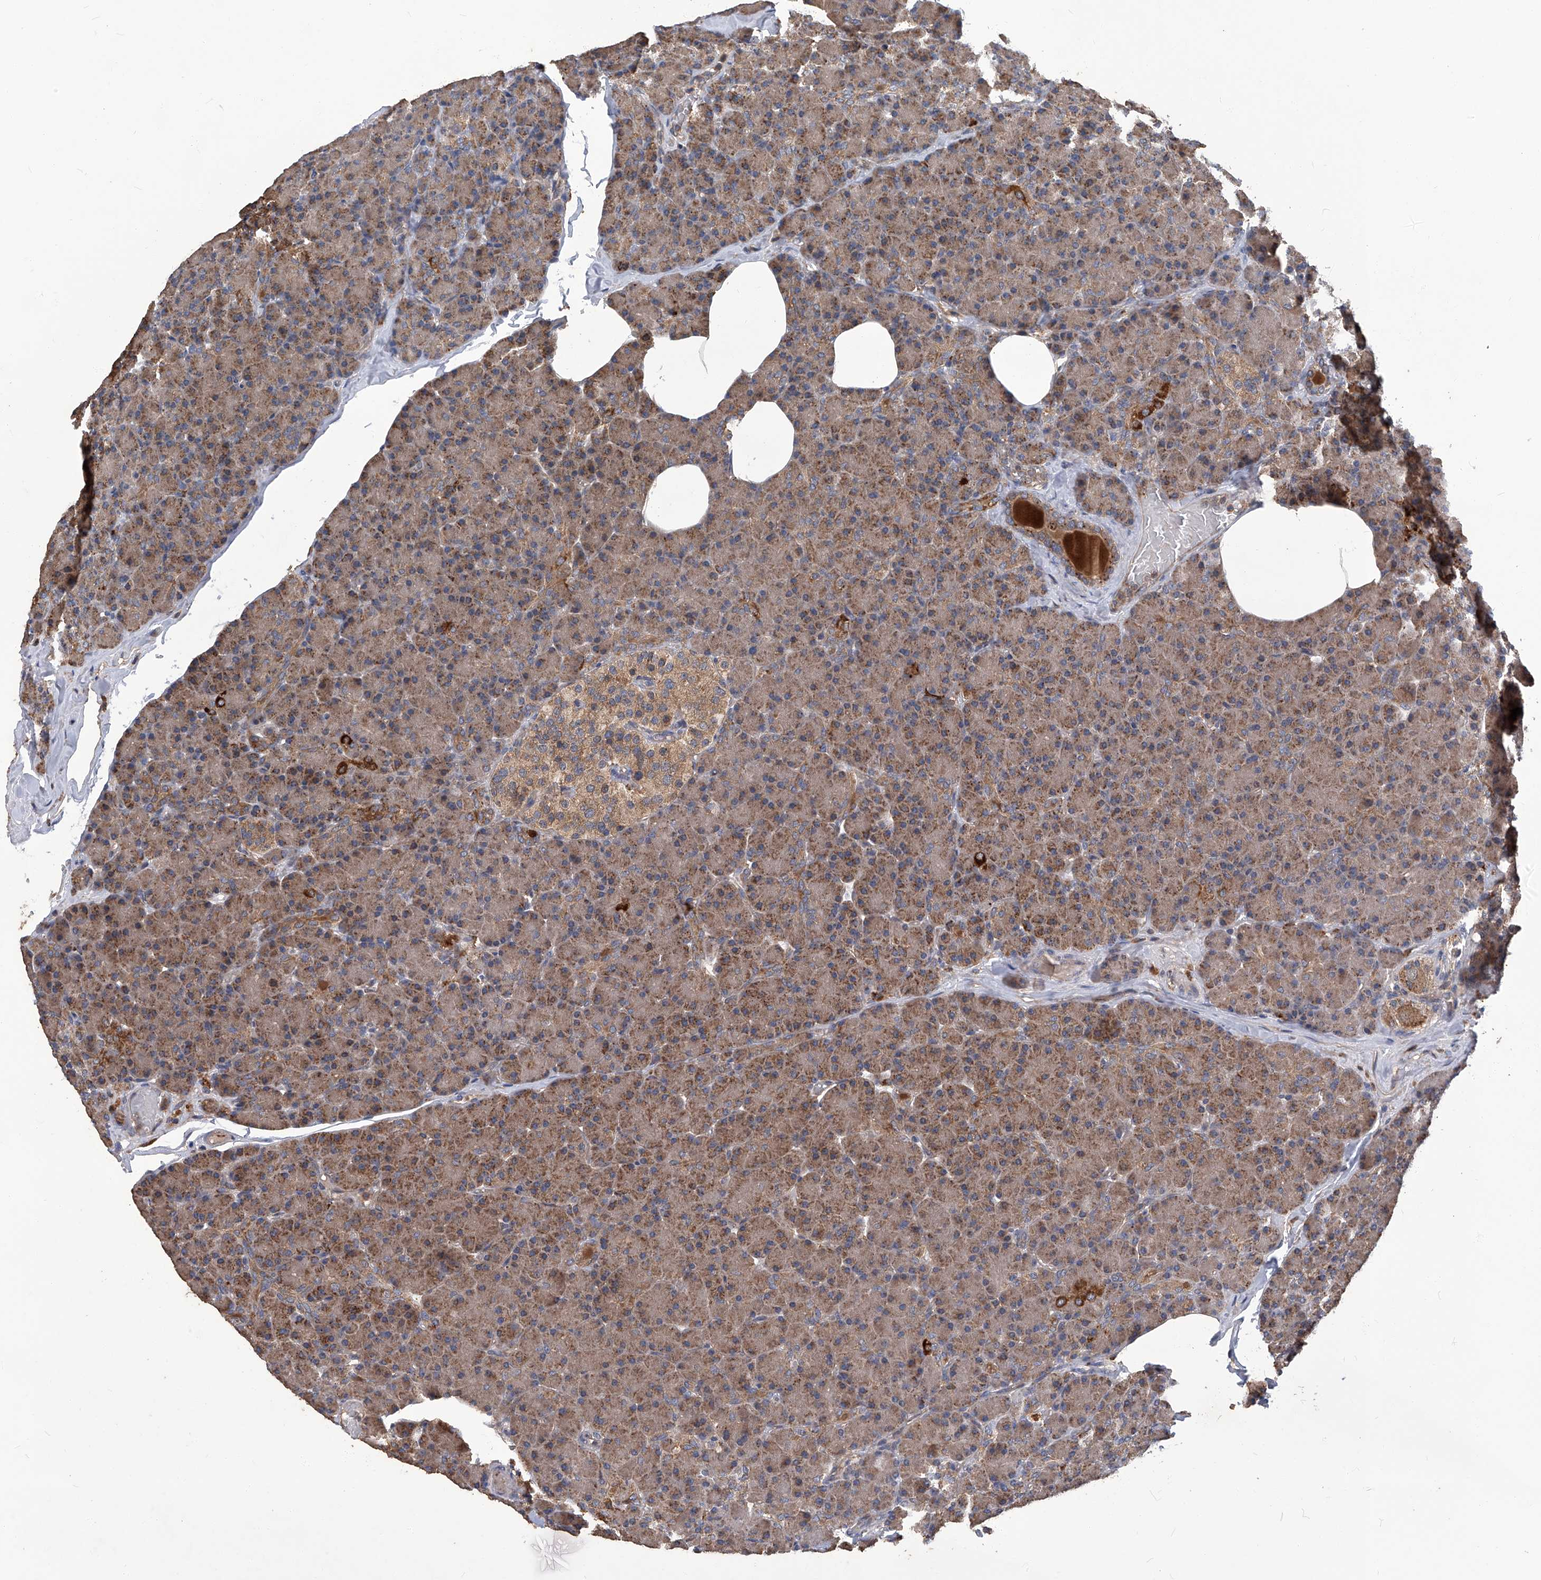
{"staining": {"intensity": "moderate", "quantity": ">75%", "location": "cytoplasmic/membranous"}, "tissue": "pancreas", "cell_type": "Exocrine glandular cells", "image_type": "normal", "snomed": [{"axis": "morphology", "description": "Normal tissue, NOS"}, {"axis": "topography", "description": "Pancreas"}], "caption": "The image demonstrates immunohistochemical staining of normal pancreas. There is moderate cytoplasmic/membranous staining is appreciated in approximately >75% of exocrine glandular cells. (Brightfield microscopy of DAB IHC at high magnification).", "gene": "TNFRSF13B", "patient": {"sex": "female", "age": 43}}